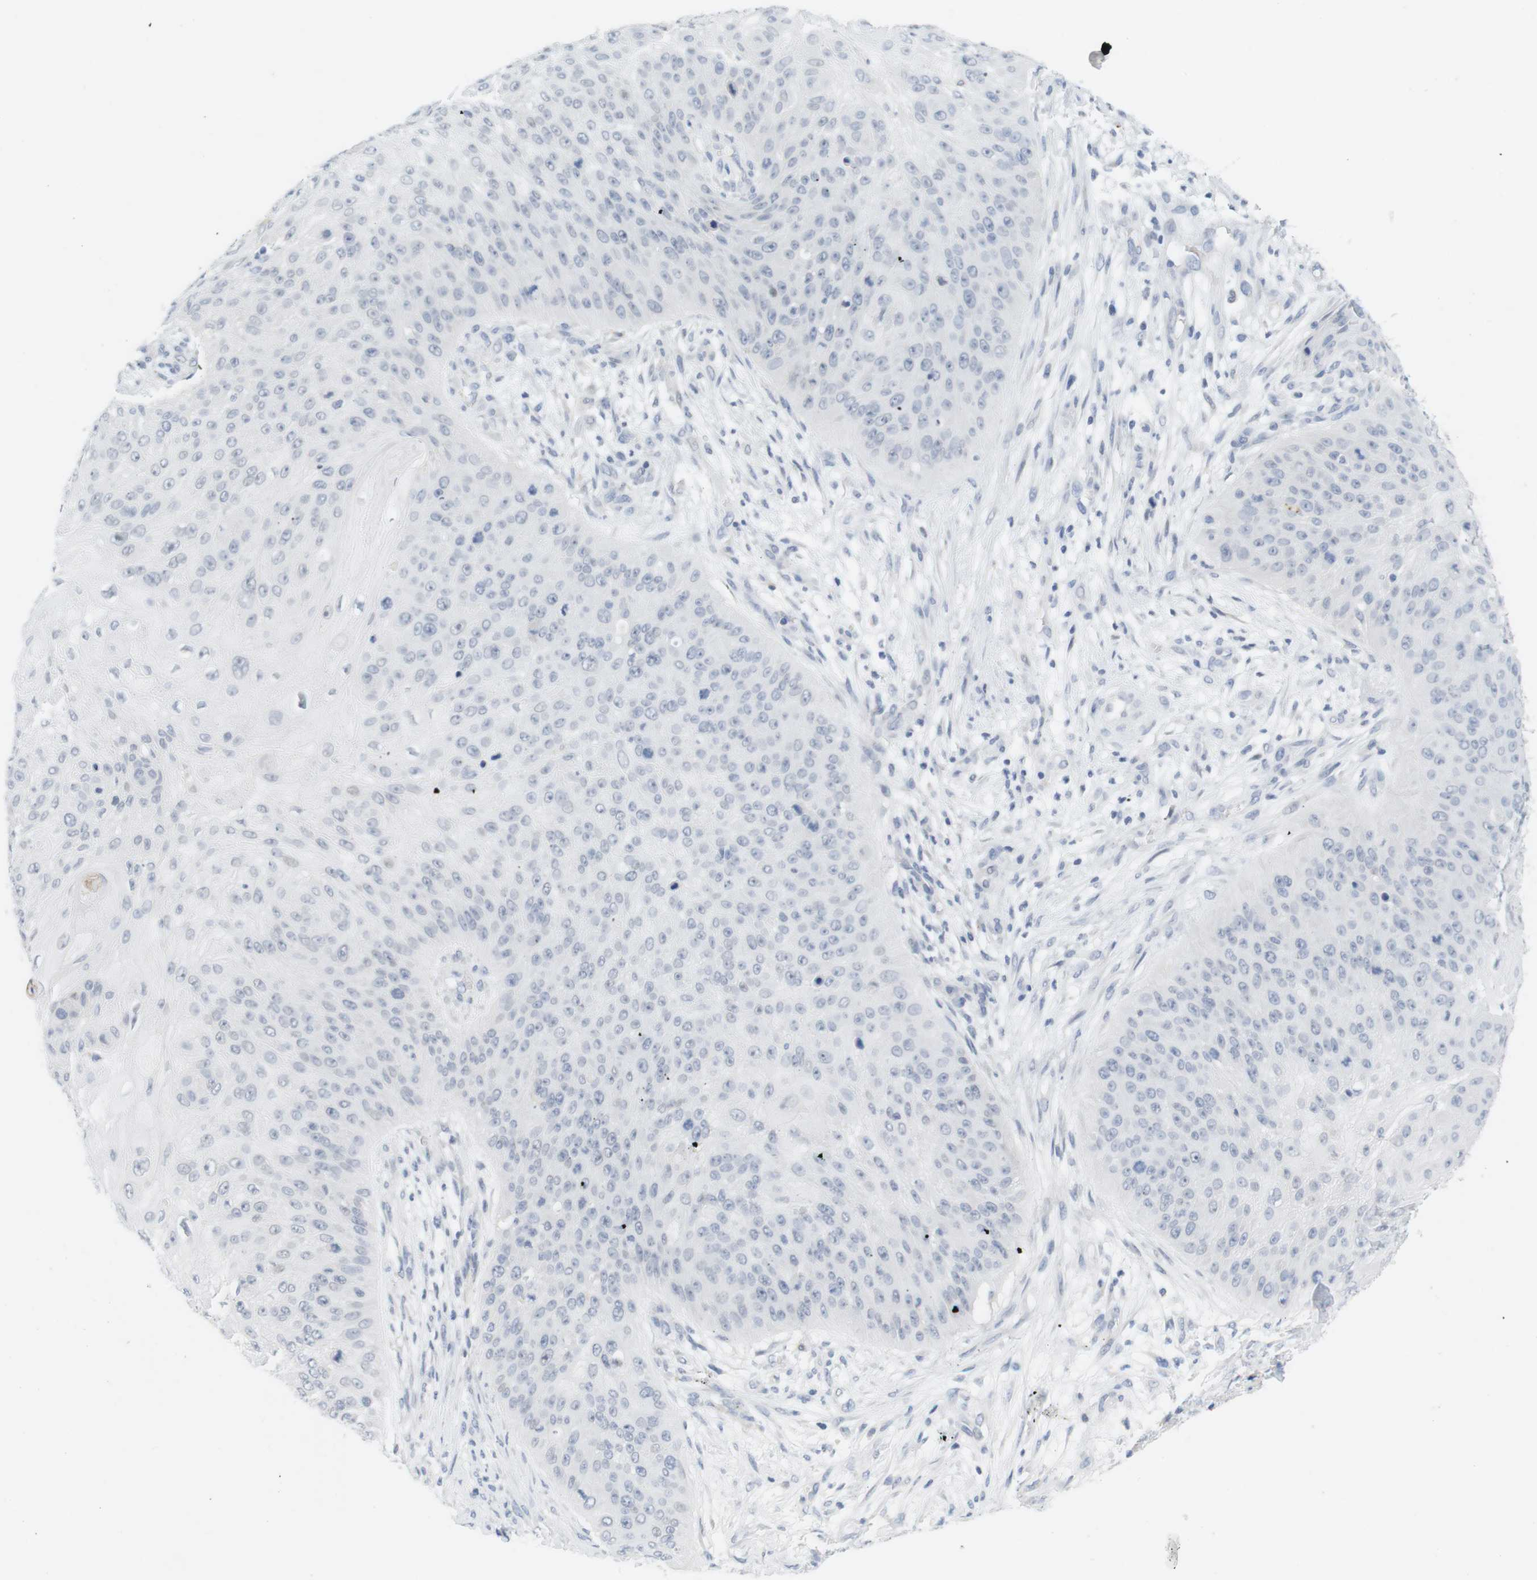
{"staining": {"intensity": "negative", "quantity": "none", "location": "none"}, "tissue": "skin cancer", "cell_type": "Tumor cells", "image_type": "cancer", "snomed": [{"axis": "morphology", "description": "Squamous cell carcinoma, NOS"}, {"axis": "topography", "description": "Skin"}], "caption": "Skin cancer stained for a protein using IHC exhibits no expression tumor cells.", "gene": "YIPF1", "patient": {"sex": "female", "age": 80}}